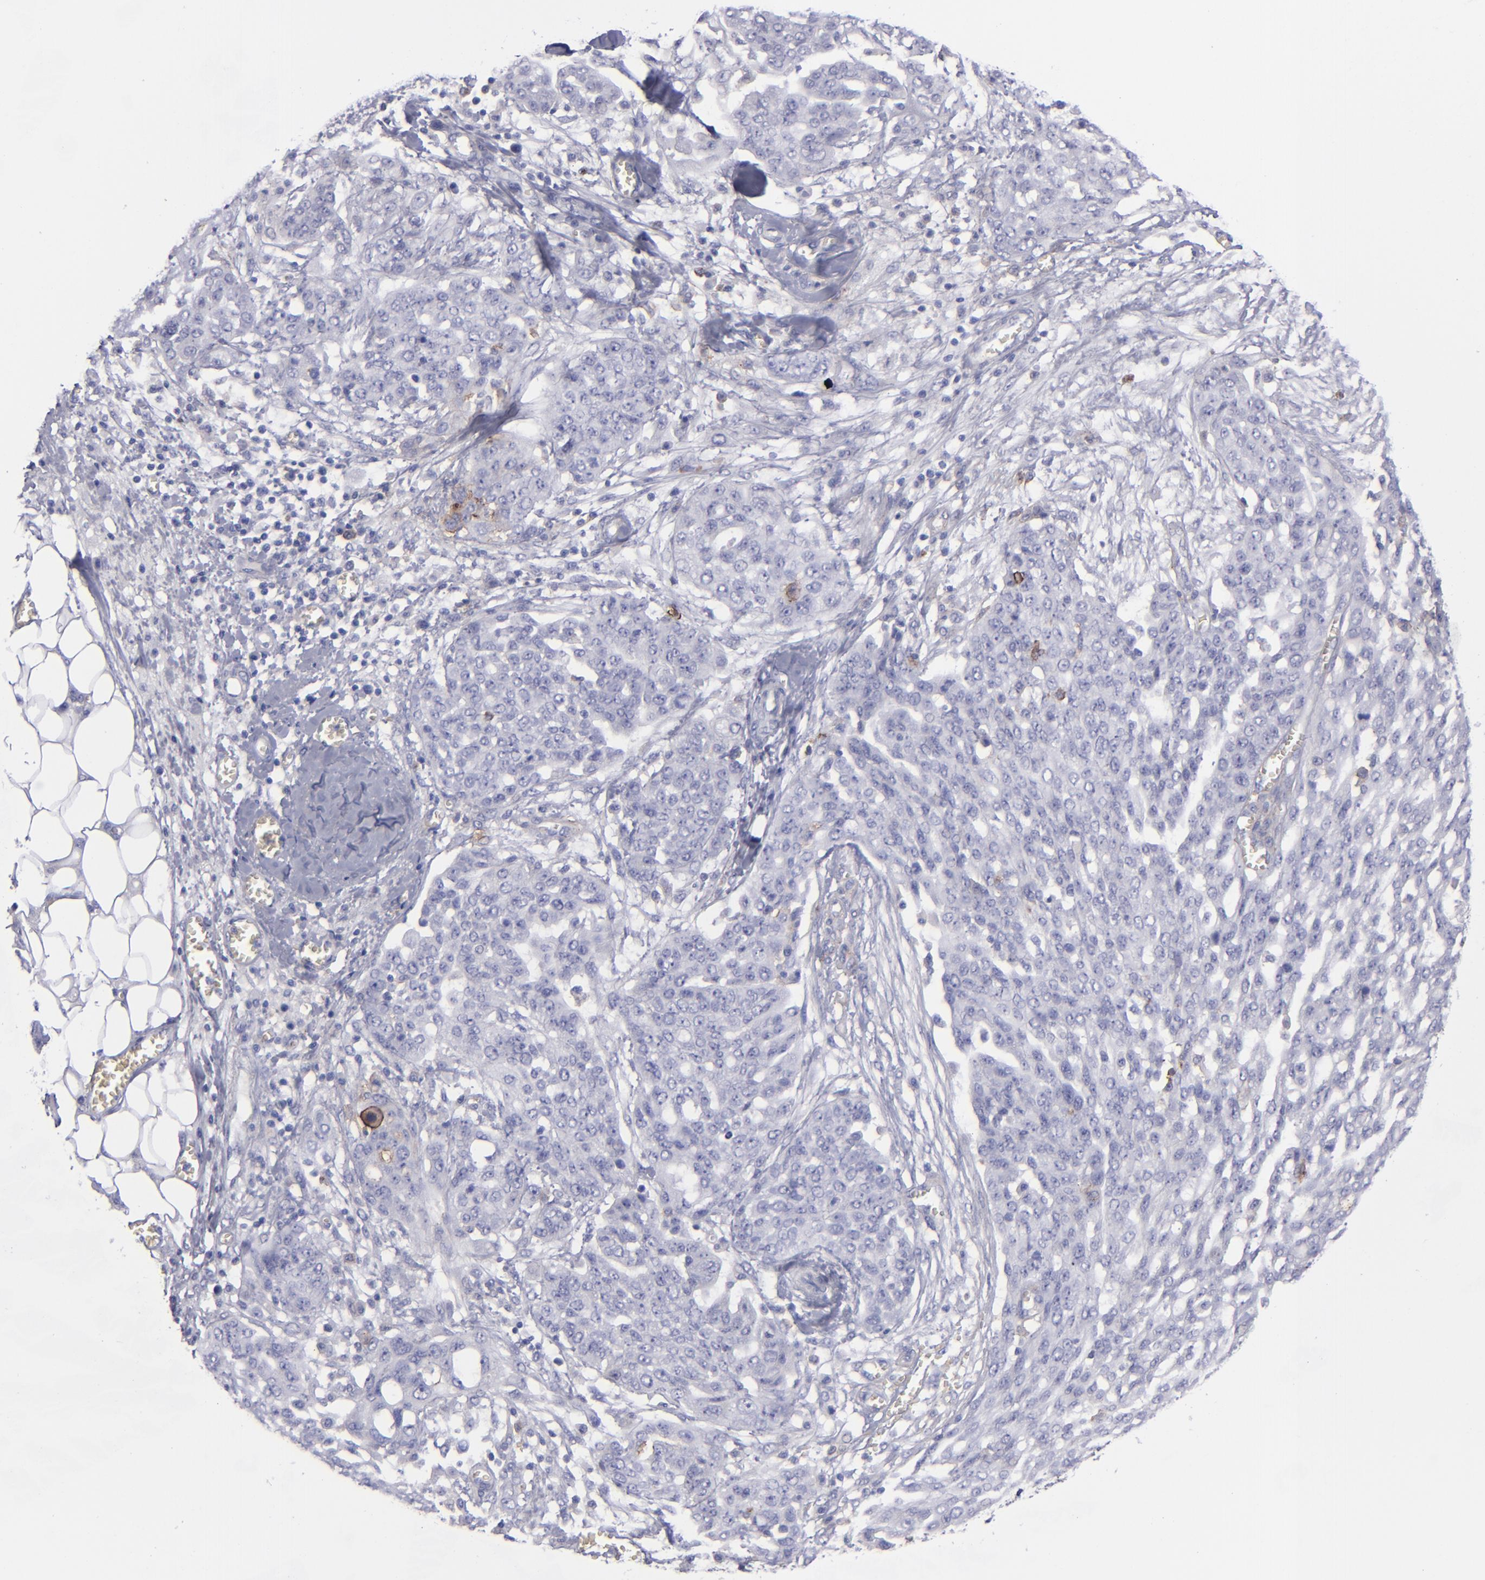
{"staining": {"intensity": "negative", "quantity": "none", "location": "none"}, "tissue": "ovarian cancer", "cell_type": "Tumor cells", "image_type": "cancer", "snomed": [{"axis": "morphology", "description": "Cystadenocarcinoma, serous, NOS"}, {"axis": "topography", "description": "Soft tissue"}, {"axis": "topography", "description": "Ovary"}], "caption": "Tumor cells show no significant protein expression in ovarian serous cystadenocarcinoma.", "gene": "ANPEP", "patient": {"sex": "female", "age": 57}}